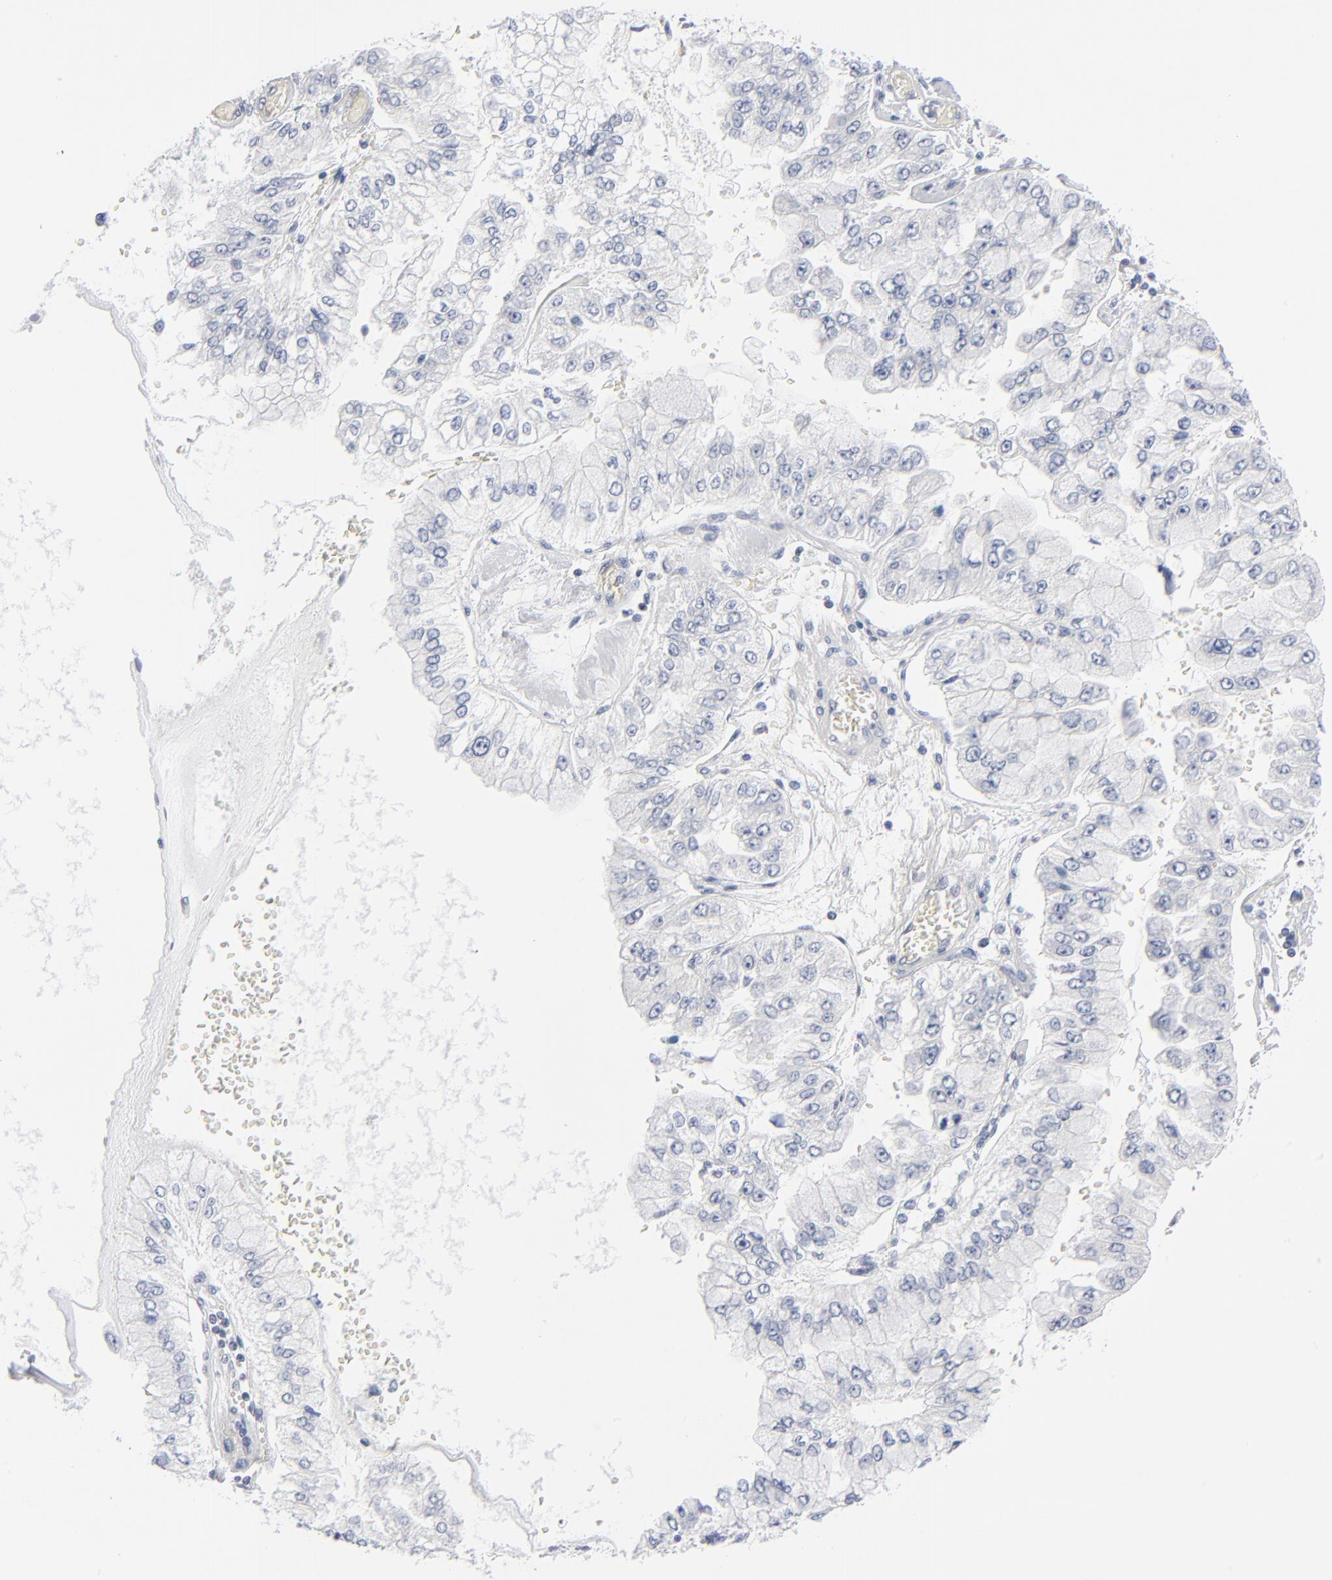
{"staining": {"intensity": "negative", "quantity": "none", "location": "none"}, "tissue": "liver cancer", "cell_type": "Tumor cells", "image_type": "cancer", "snomed": [{"axis": "morphology", "description": "Cholangiocarcinoma"}, {"axis": "topography", "description": "Liver"}], "caption": "Tumor cells show no significant staining in liver cholangiocarcinoma.", "gene": "RPS6KB1", "patient": {"sex": "female", "age": 79}}